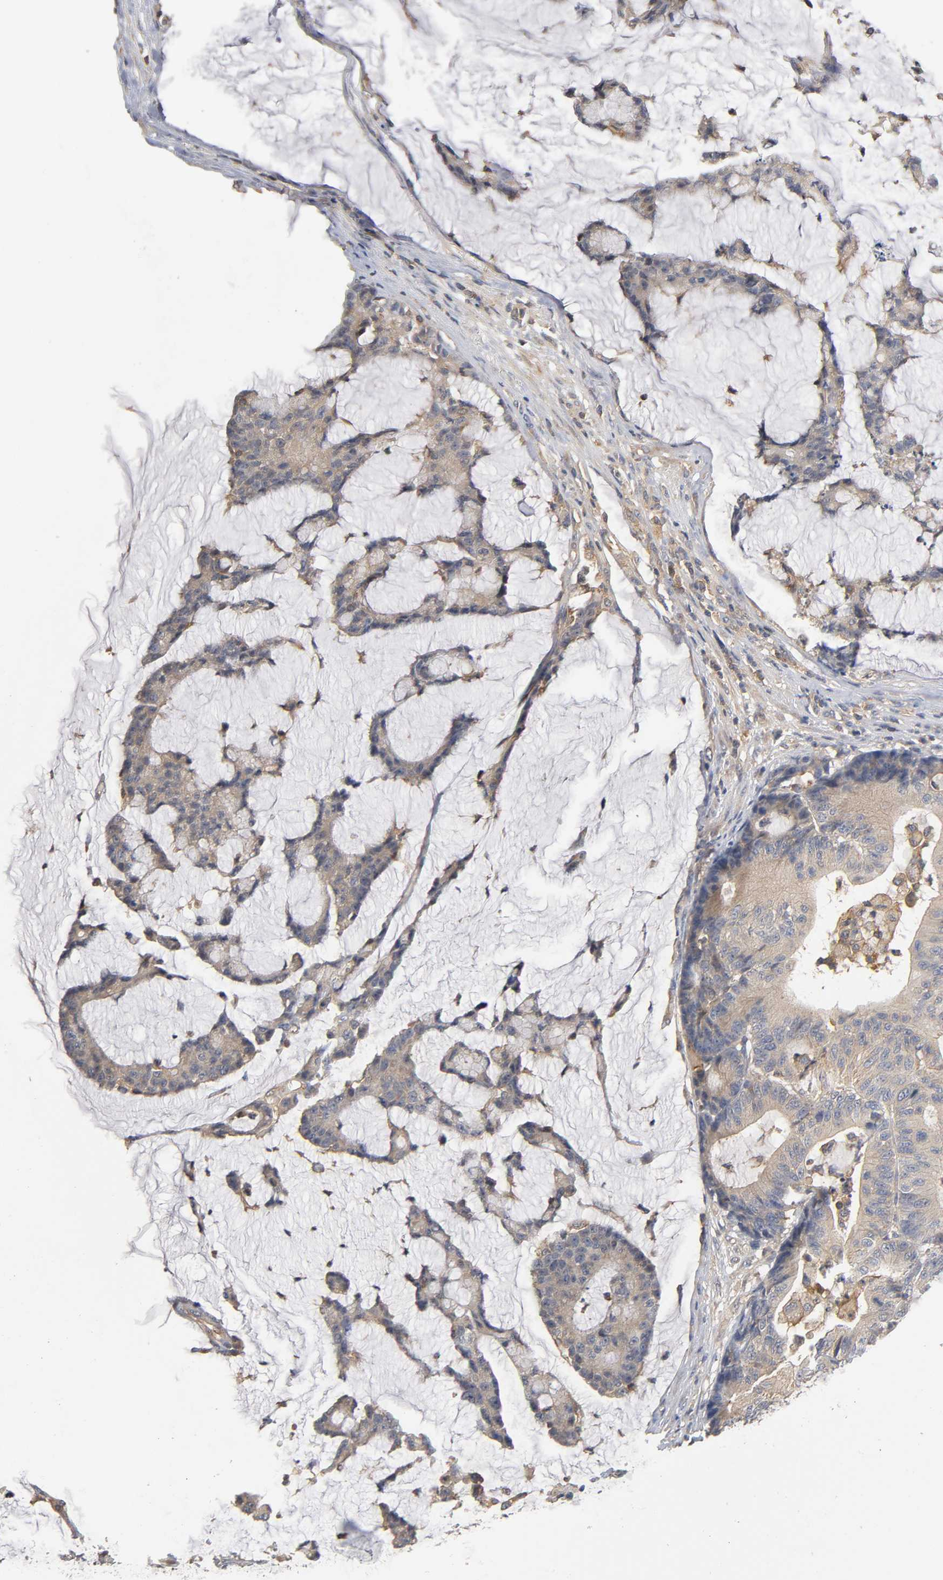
{"staining": {"intensity": "moderate", "quantity": ">75%", "location": "cytoplasmic/membranous"}, "tissue": "colorectal cancer", "cell_type": "Tumor cells", "image_type": "cancer", "snomed": [{"axis": "morphology", "description": "Adenocarcinoma, NOS"}, {"axis": "topography", "description": "Colon"}], "caption": "Immunohistochemical staining of human colorectal cancer displays medium levels of moderate cytoplasmic/membranous protein staining in approximately >75% of tumor cells.", "gene": "ACTR2", "patient": {"sex": "female", "age": 84}}